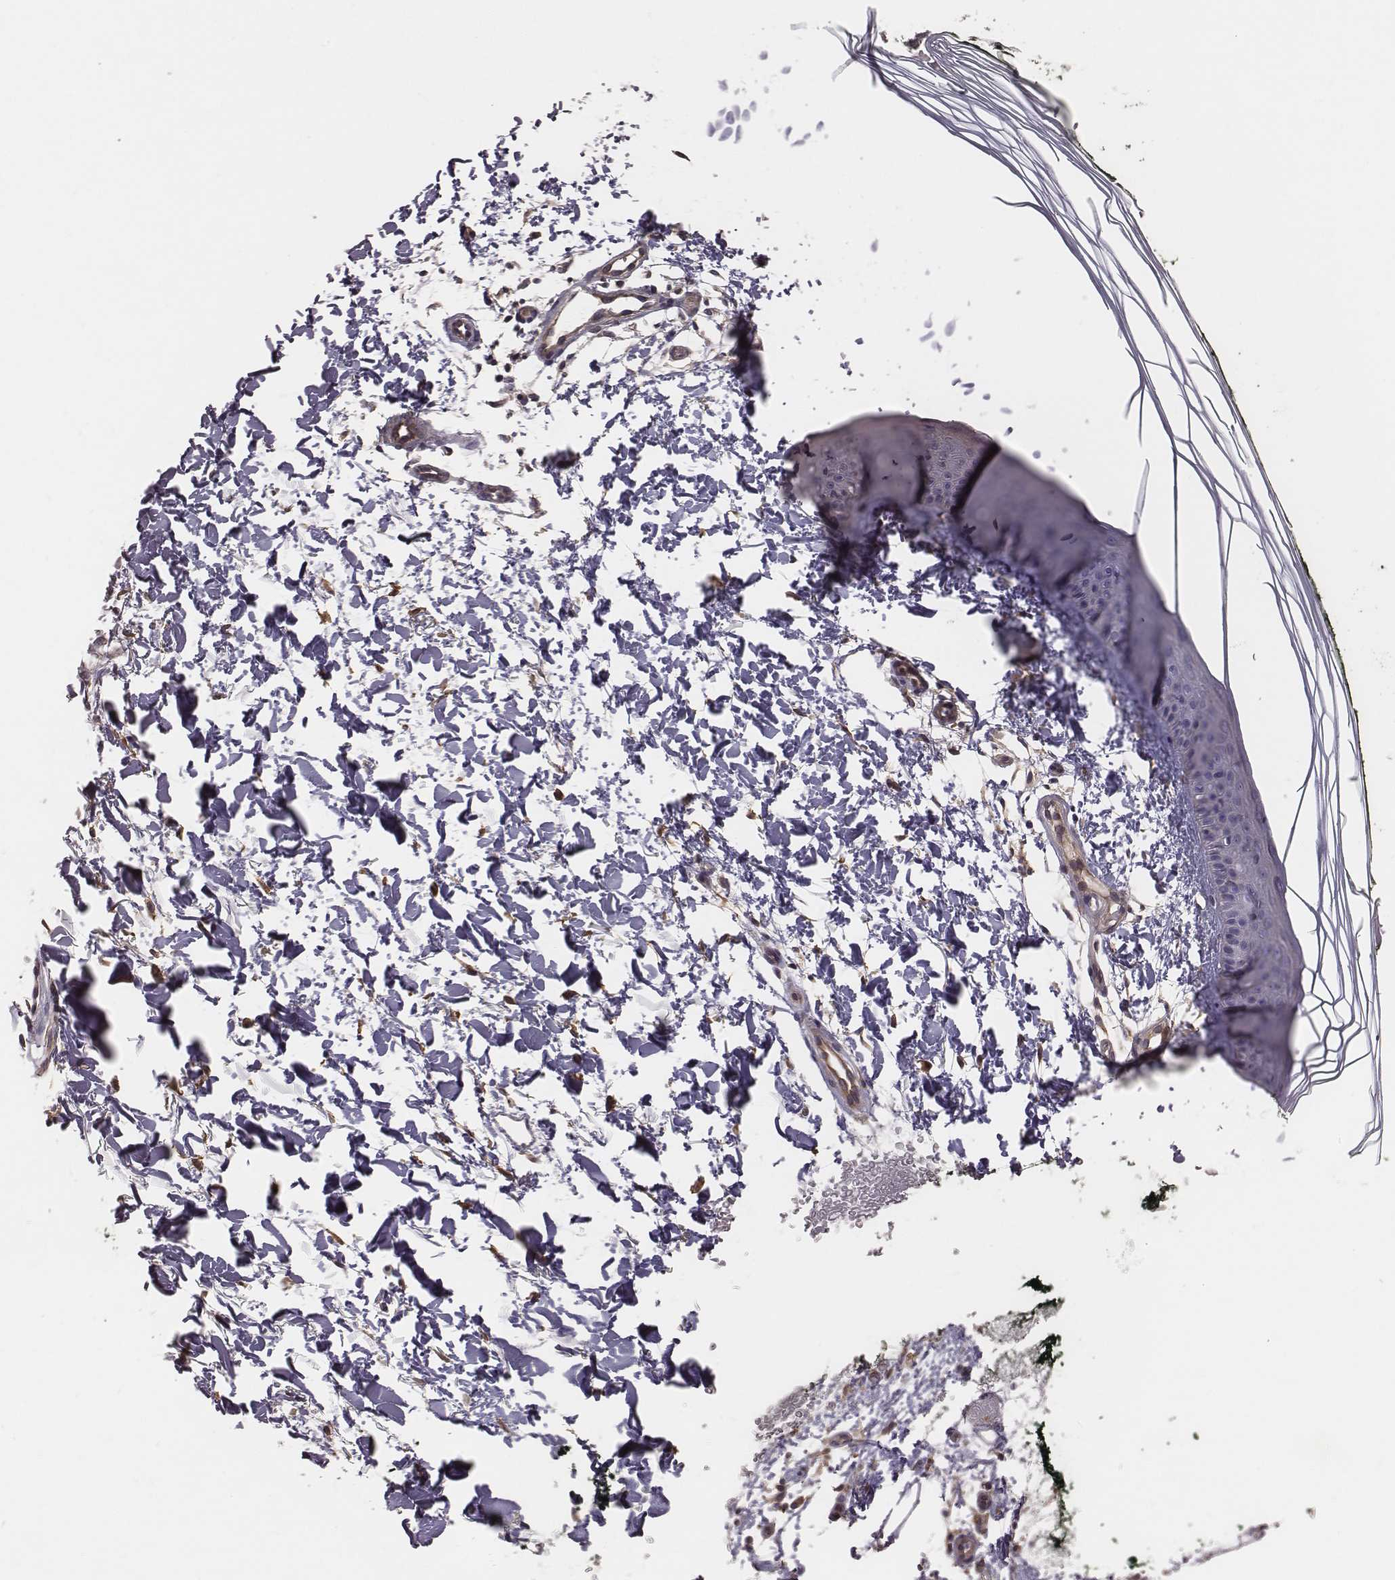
{"staining": {"intensity": "negative", "quantity": "none", "location": "none"}, "tissue": "skin", "cell_type": "Fibroblasts", "image_type": "normal", "snomed": [{"axis": "morphology", "description": "Normal tissue, NOS"}, {"axis": "topography", "description": "Skin"}], "caption": "Human skin stained for a protein using immunohistochemistry (IHC) reveals no expression in fibroblasts.", "gene": "SCARF1", "patient": {"sex": "female", "age": 62}}